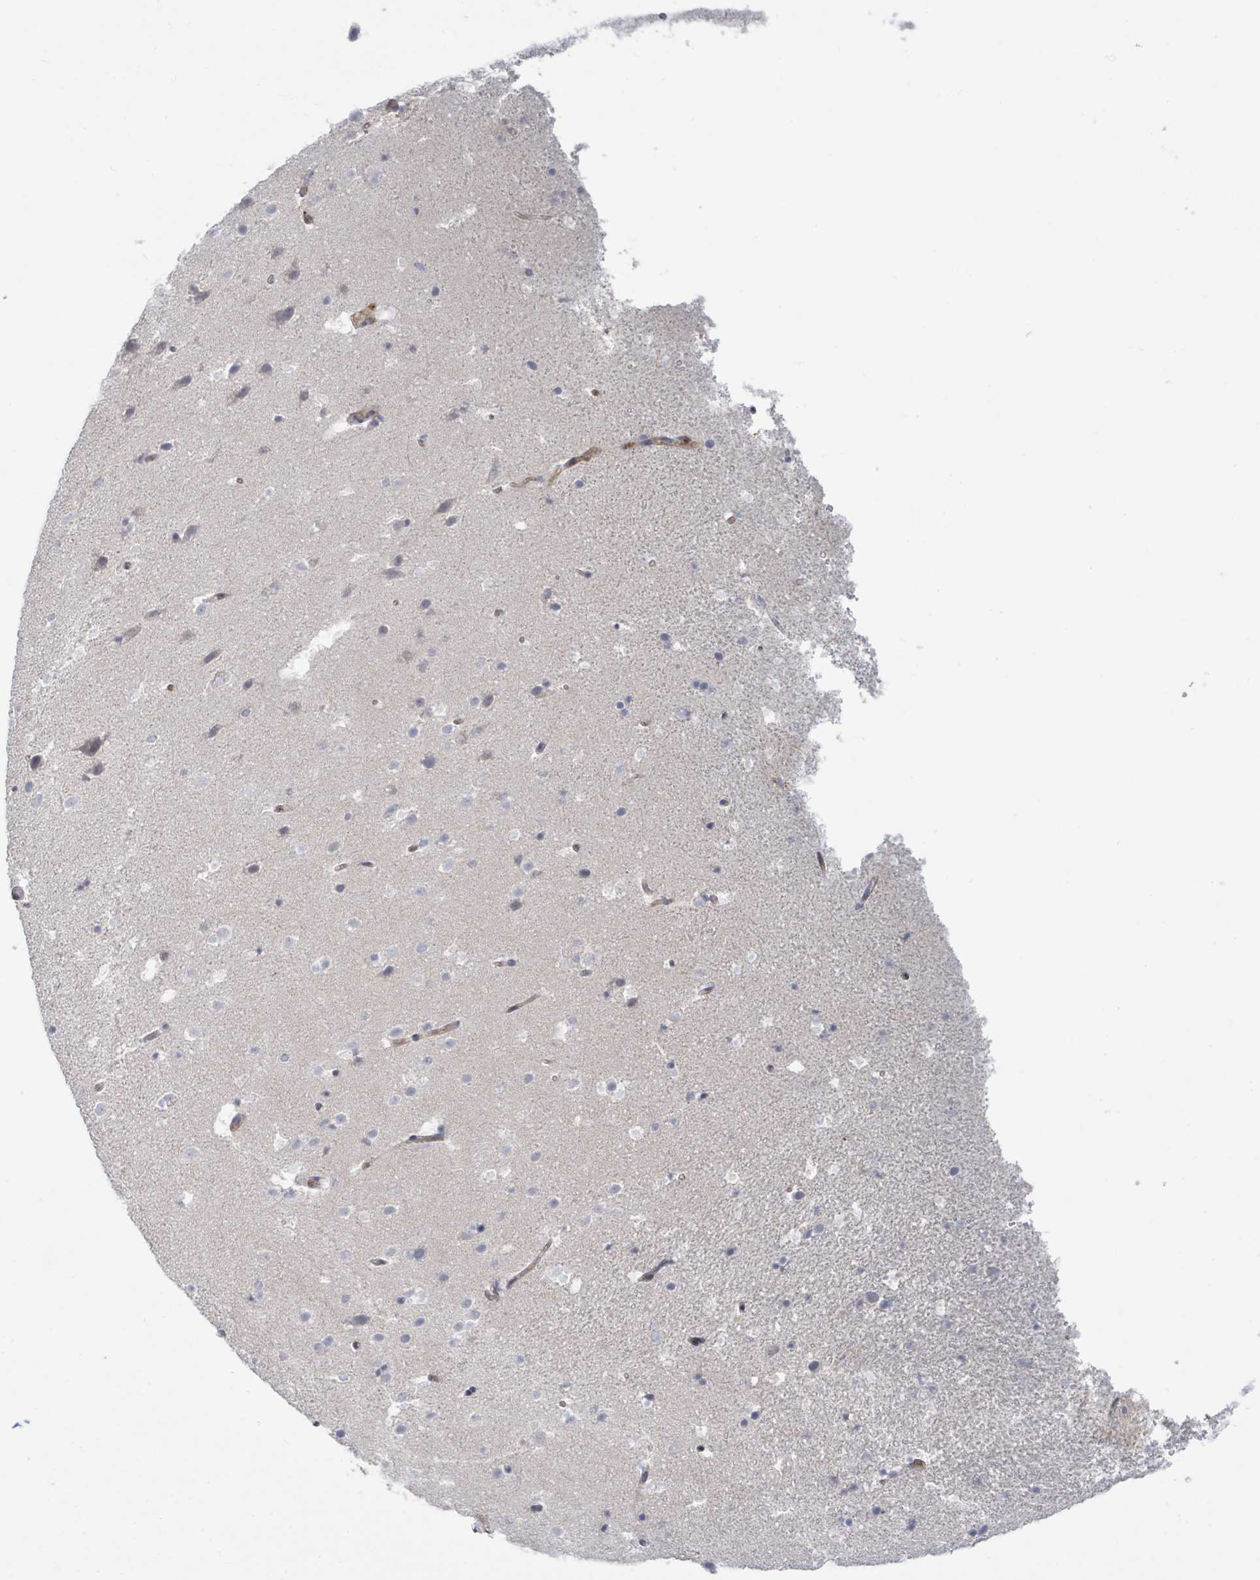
{"staining": {"intensity": "negative", "quantity": "none", "location": "none"}, "tissue": "hippocampus", "cell_type": "Glial cells", "image_type": "normal", "snomed": [{"axis": "morphology", "description": "Normal tissue, NOS"}, {"axis": "topography", "description": "Hippocampus"}], "caption": "Benign hippocampus was stained to show a protein in brown. There is no significant positivity in glial cells. (DAB (3,3'-diaminobenzidine) IHC visualized using brightfield microscopy, high magnification).", "gene": "TNFRSF14", "patient": {"sex": "male", "age": 37}}